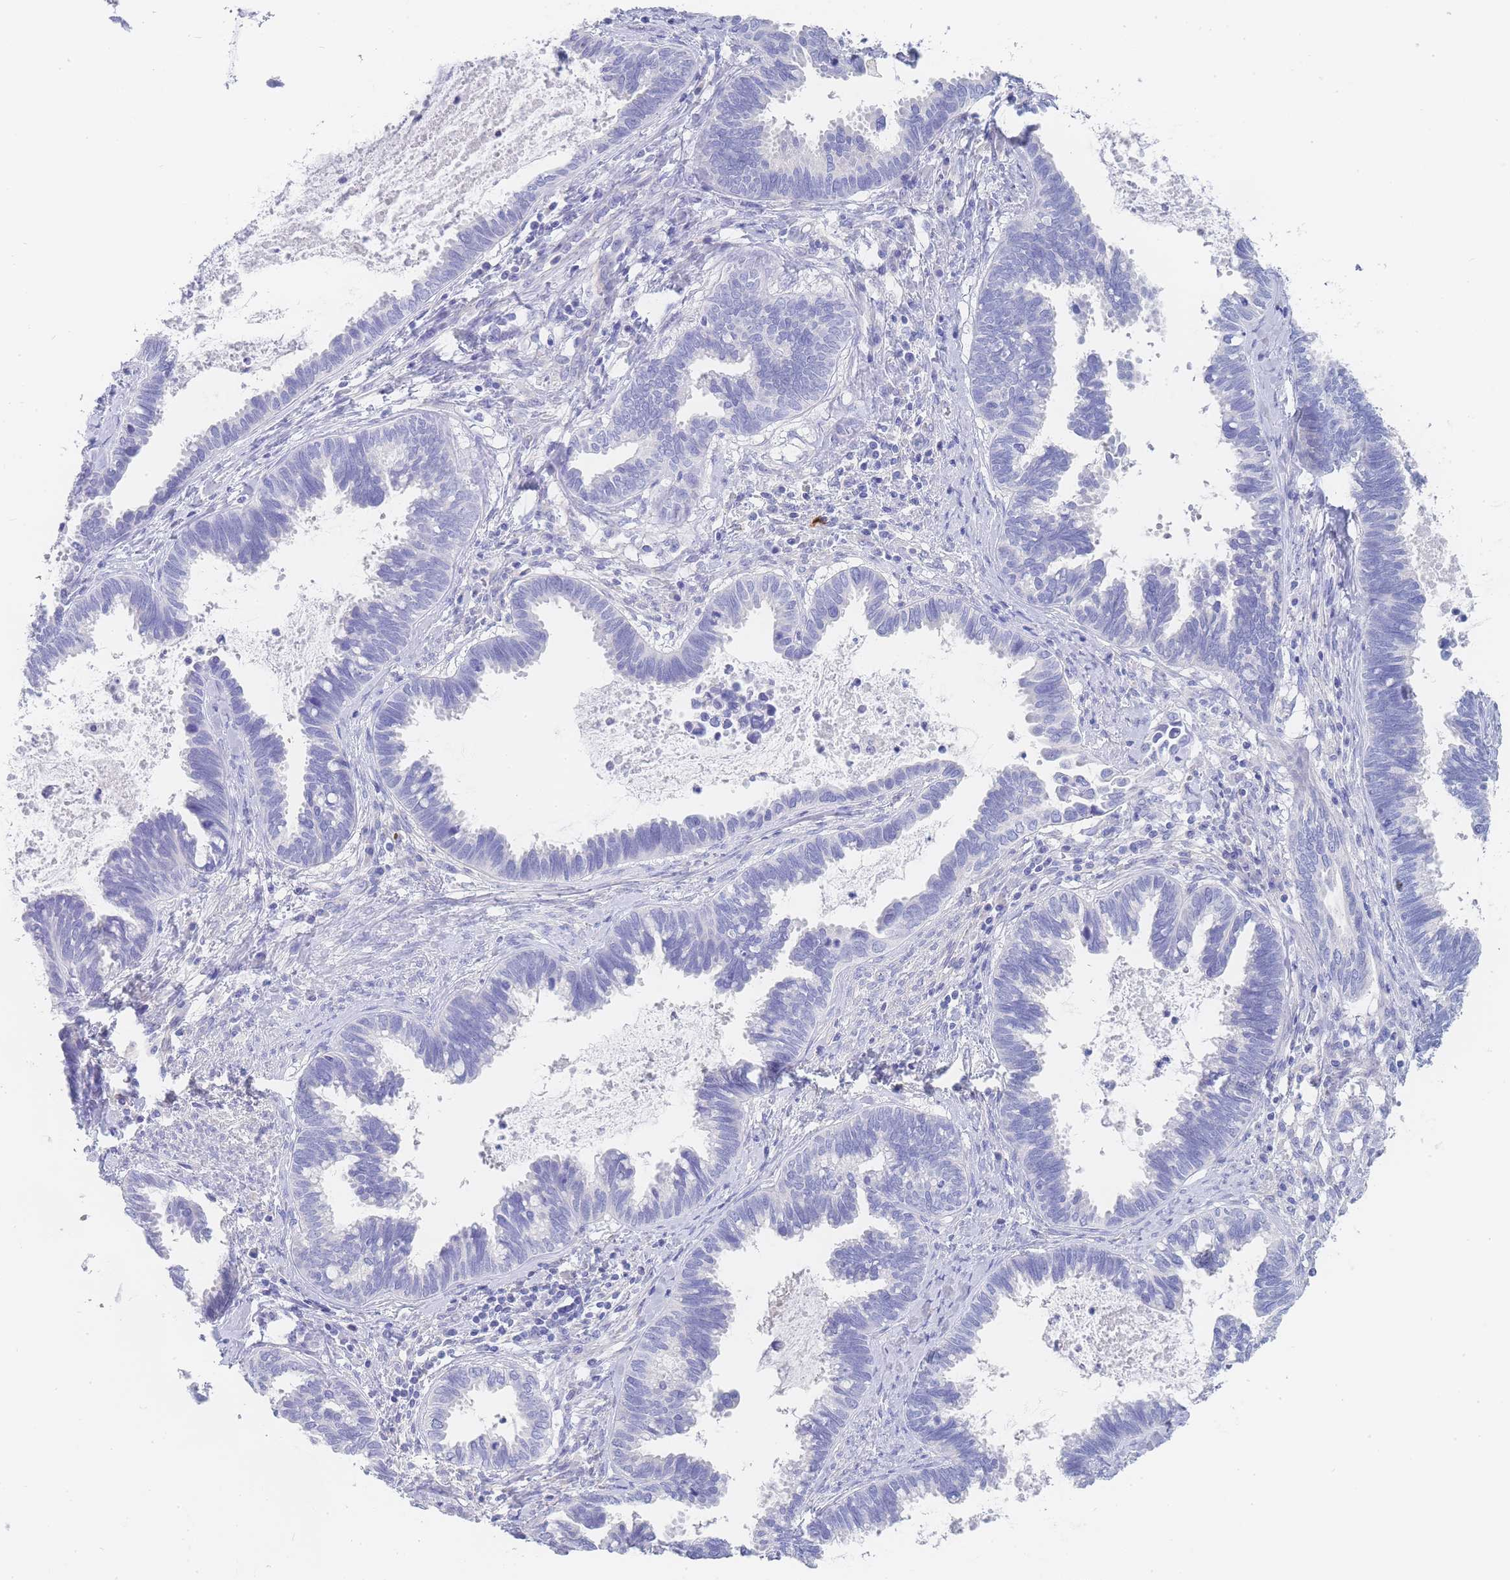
{"staining": {"intensity": "negative", "quantity": "none", "location": "none"}, "tissue": "cervical cancer", "cell_type": "Tumor cells", "image_type": "cancer", "snomed": [{"axis": "morphology", "description": "Adenocarcinoma, NOS"}, {"axis": "topography", "description": "Cervix"}], "caption": "Tumor cells show no significant positivity in adenocarcinoma (cervical).", "gene": "LZTFL1", "patient": {"sex": "female", "age": 37}}